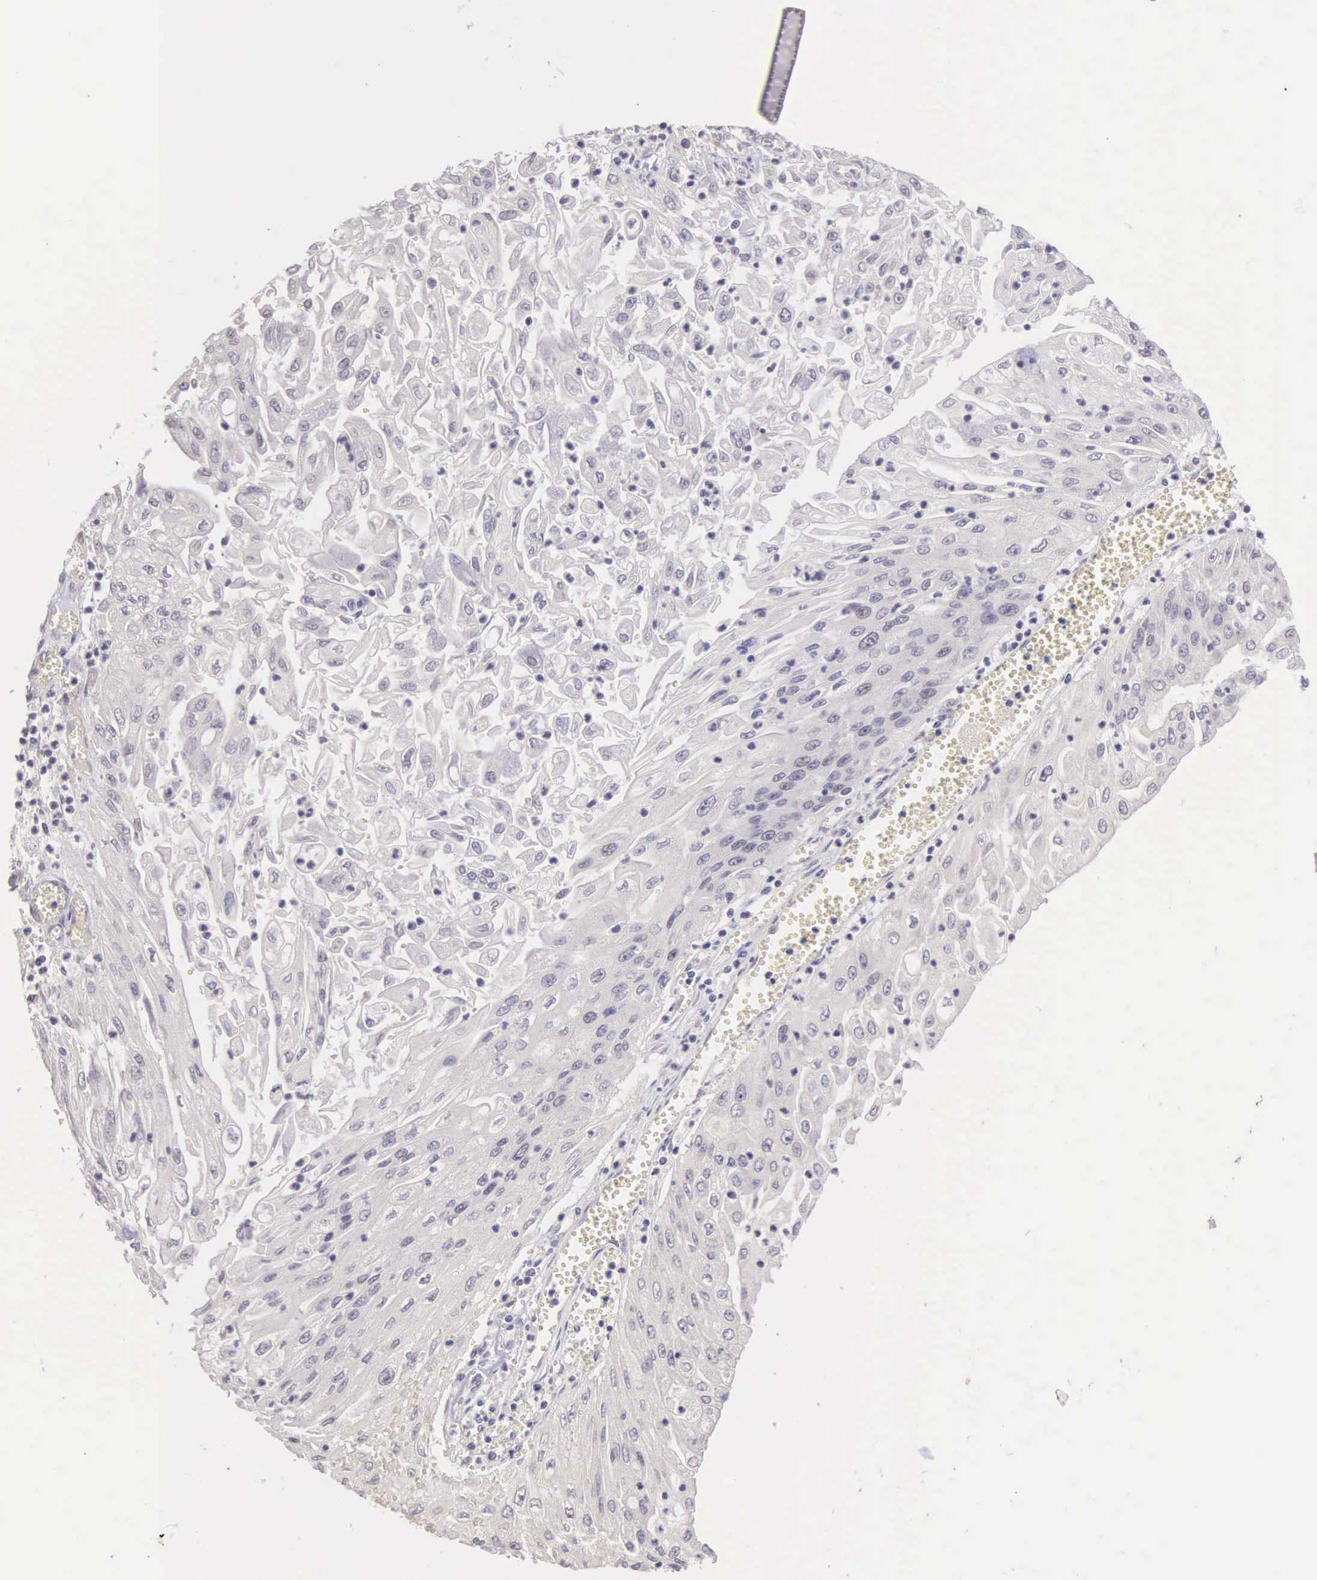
{"staining": {"intensity": "negative", "quantity": "none", "location": "none"}, "tissue": "endometrial cancer", "cell_type": "Tumor cells", "image_type": "cancer", "snomed": [{"axis": "morphology", "description": "Adenocarcinoma, NOS"}, {"axis": "topography", "description": "Endometrium"}], "caption": "DAB (3,3'-diaminobenzidine) immunohistochemical staining of adenocarcinoma (endometrial) exhibits no significant positivity in tumor cells.", "gene": "CDC45", "patient": {"sex": "female", "age": 75}}